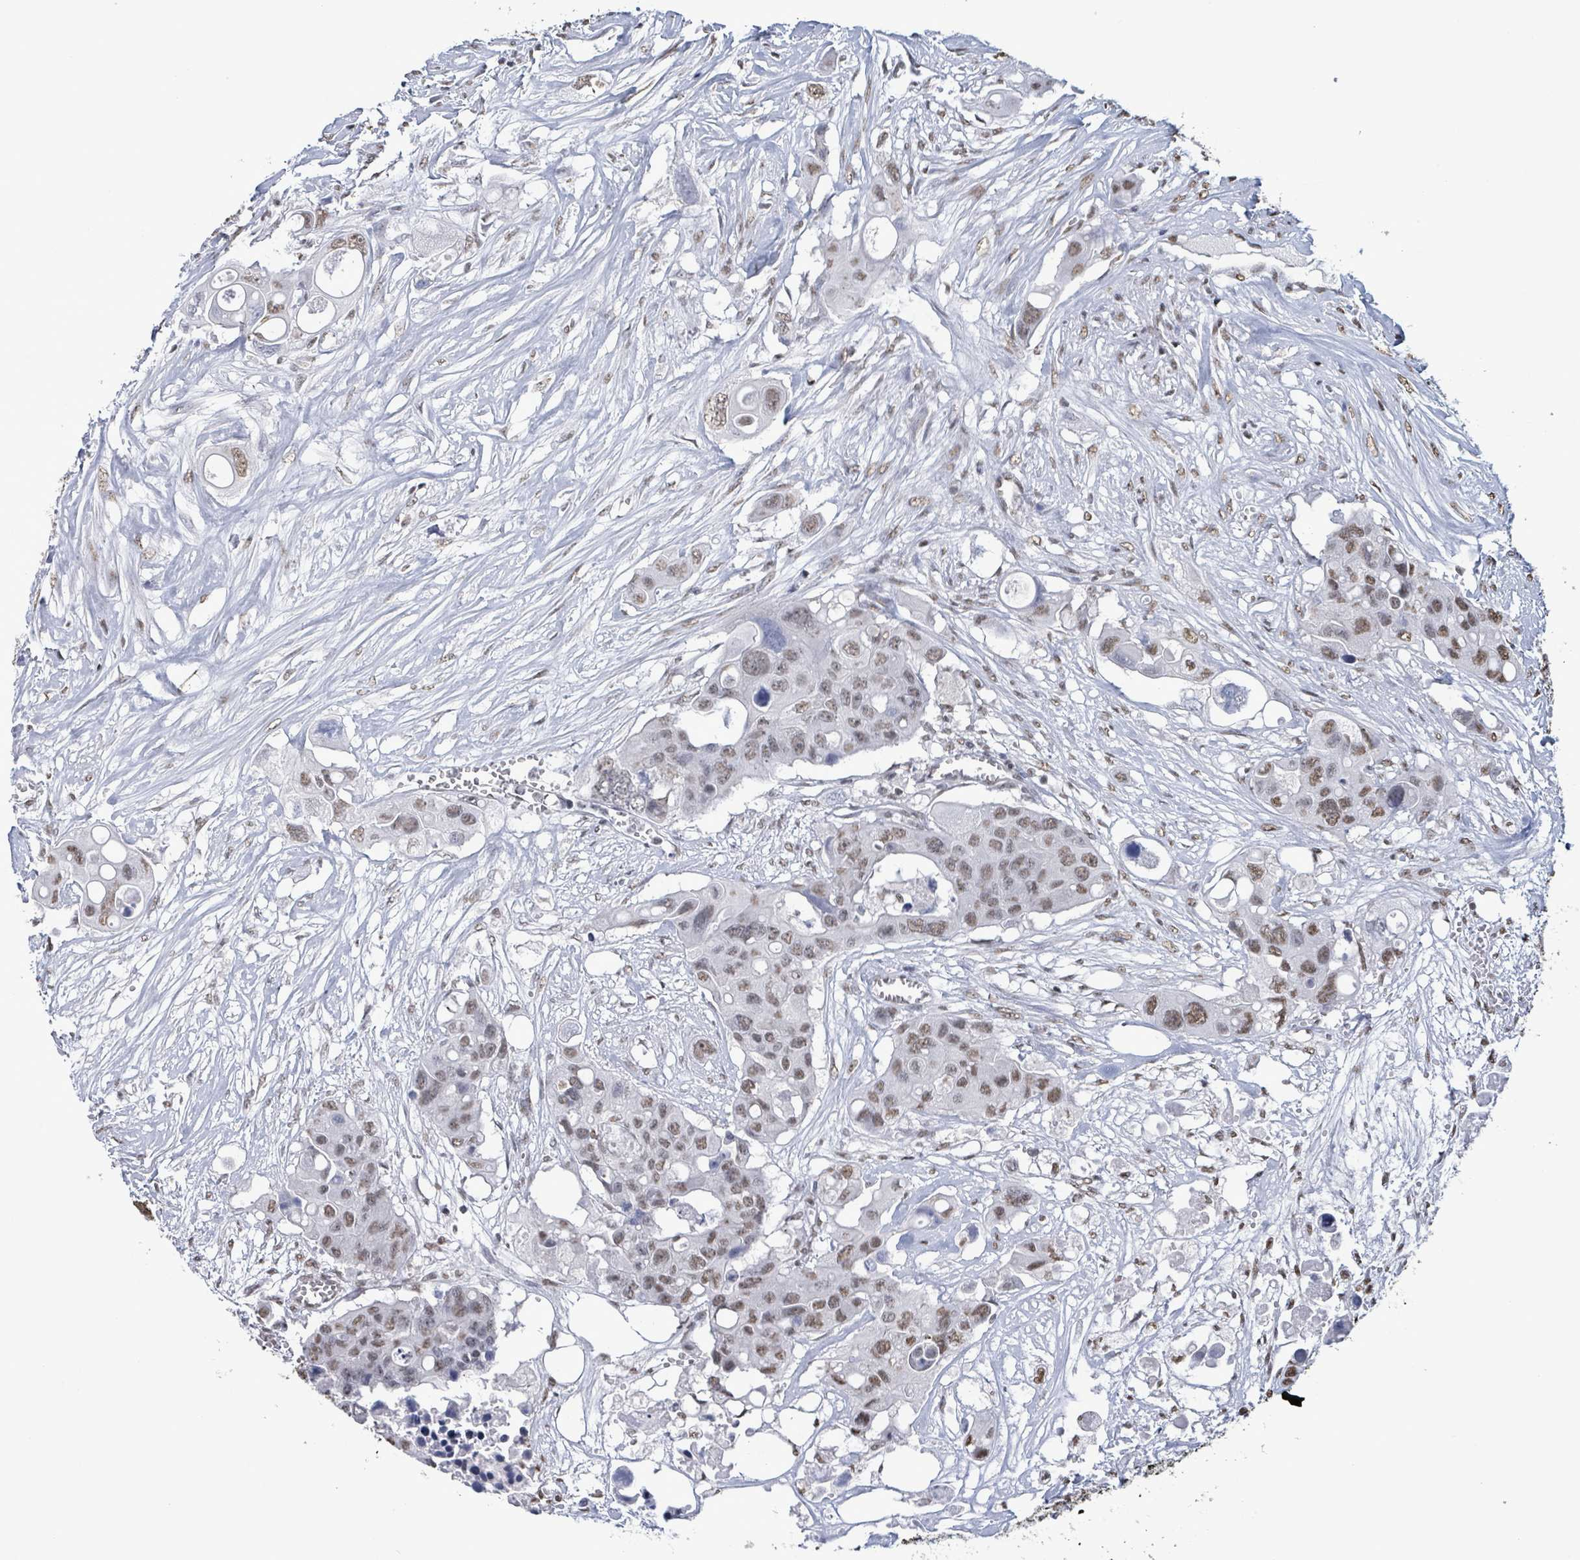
{"staining": {"intensity": "weak", "quantity": ">75%", "location": "nuclear"}, "tissue": "colorectal cancer", "cell_type": "Tumor cells", "image_type": "cancer", "snomed": [{"axis": "morphology", "description": "Adenocarcinoma, NOS"}, {"axis": "topography", "description": "Colon"}], "caption": "Tumor cells reveal low levels of weak nuclear staining in about >75% of cells in human colorectal cancer.", "gene": "SAMD14", "patient": {"sex": "male", "age": 77}}